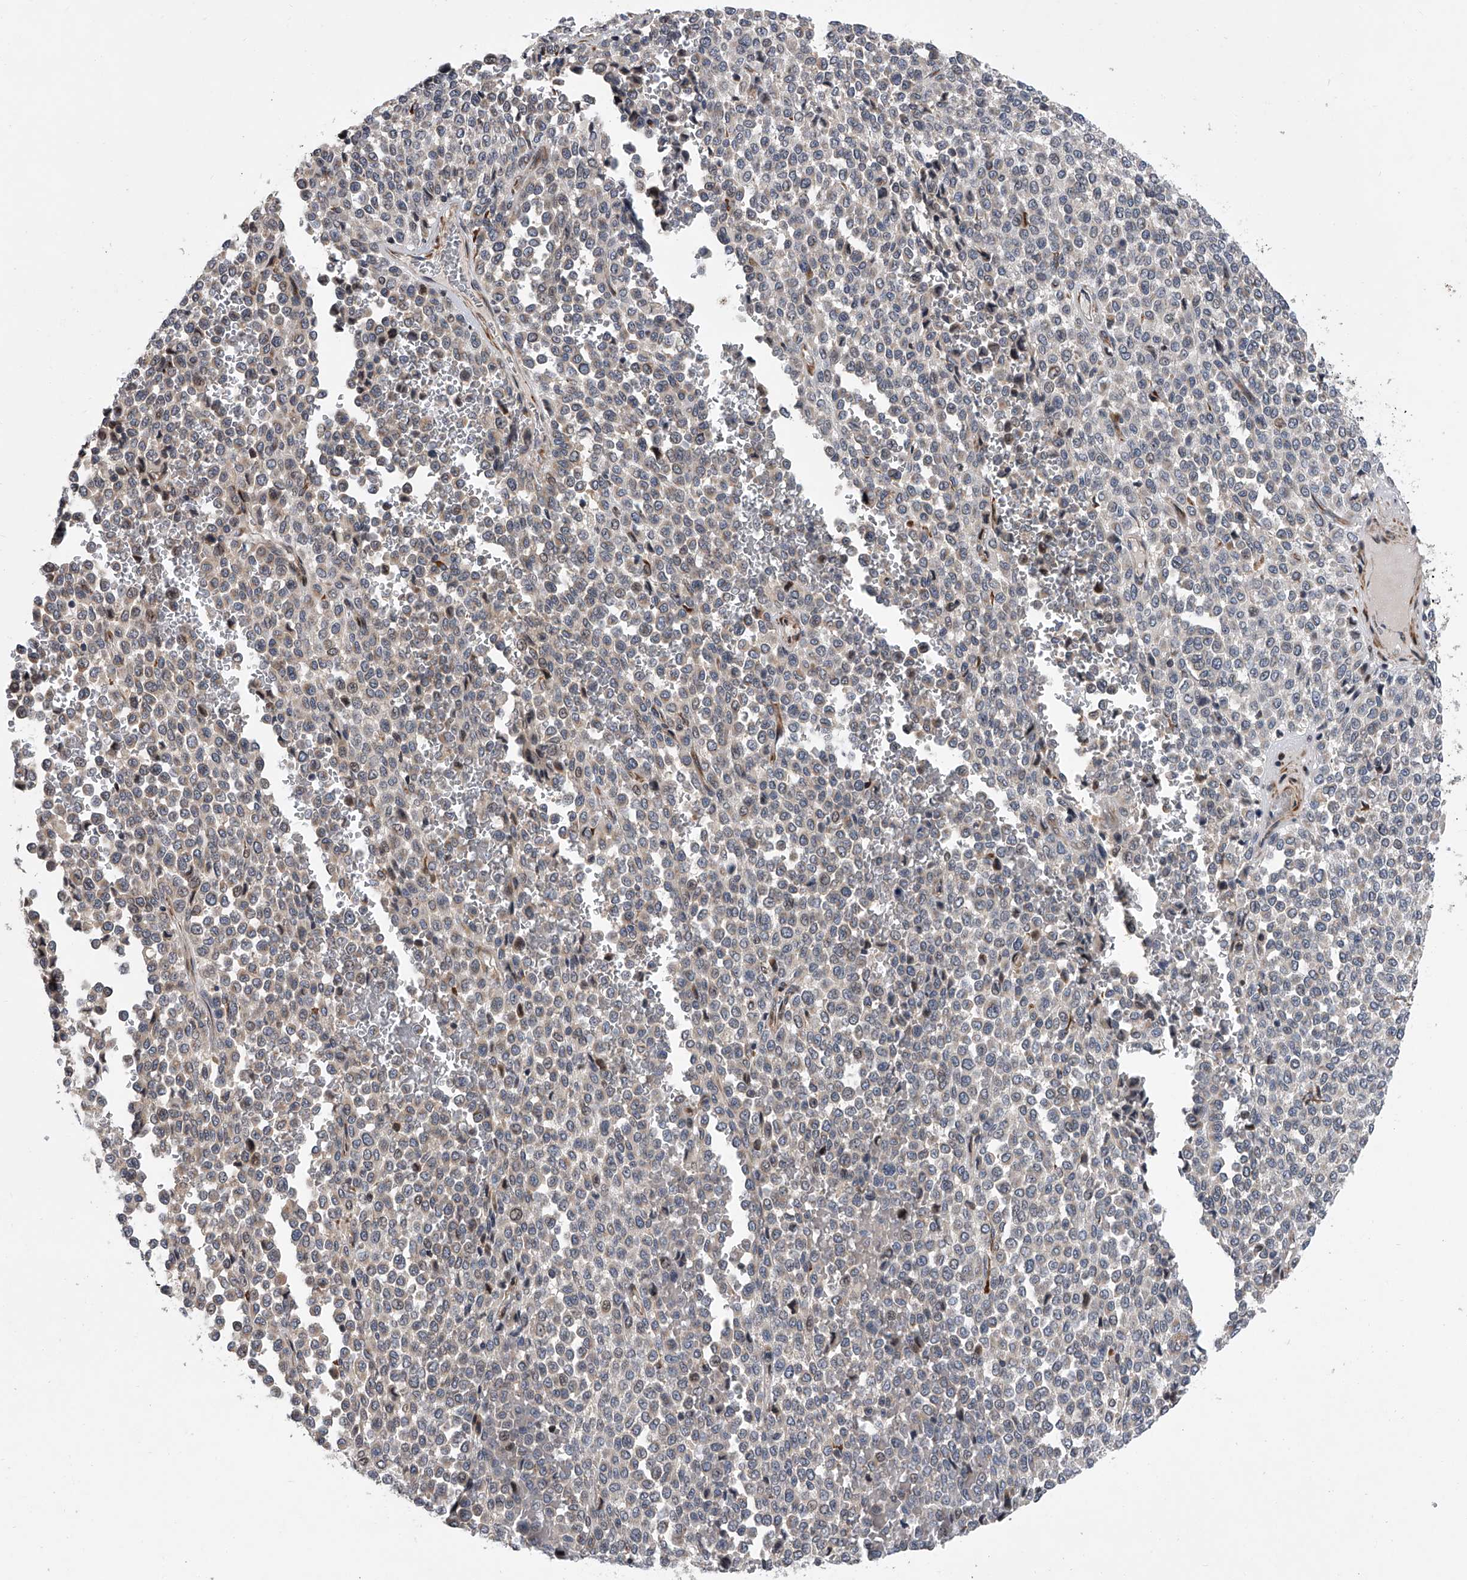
{"staining": {"intensity": "negative", "quantity": "none", "location": "none"}, "tissue": "melanoma", "cell_type": "Tumor cells", "image_type": "cancer", "snomed": [{"axis": "morphology", "description": "Malignant melanoma, Metastatic site"}, {"axis": "topography", "description": "Pancreas"}], "caption": "The histopathology image displays no significant staining in tumor cells of malignant melanoma (metastatic site). (DAB (3,3'-diaminobenzidine) immunohistochemistry, high magnification).", "gene": "DLGAP2", "patient": {"sex": "female", "age": 30}}